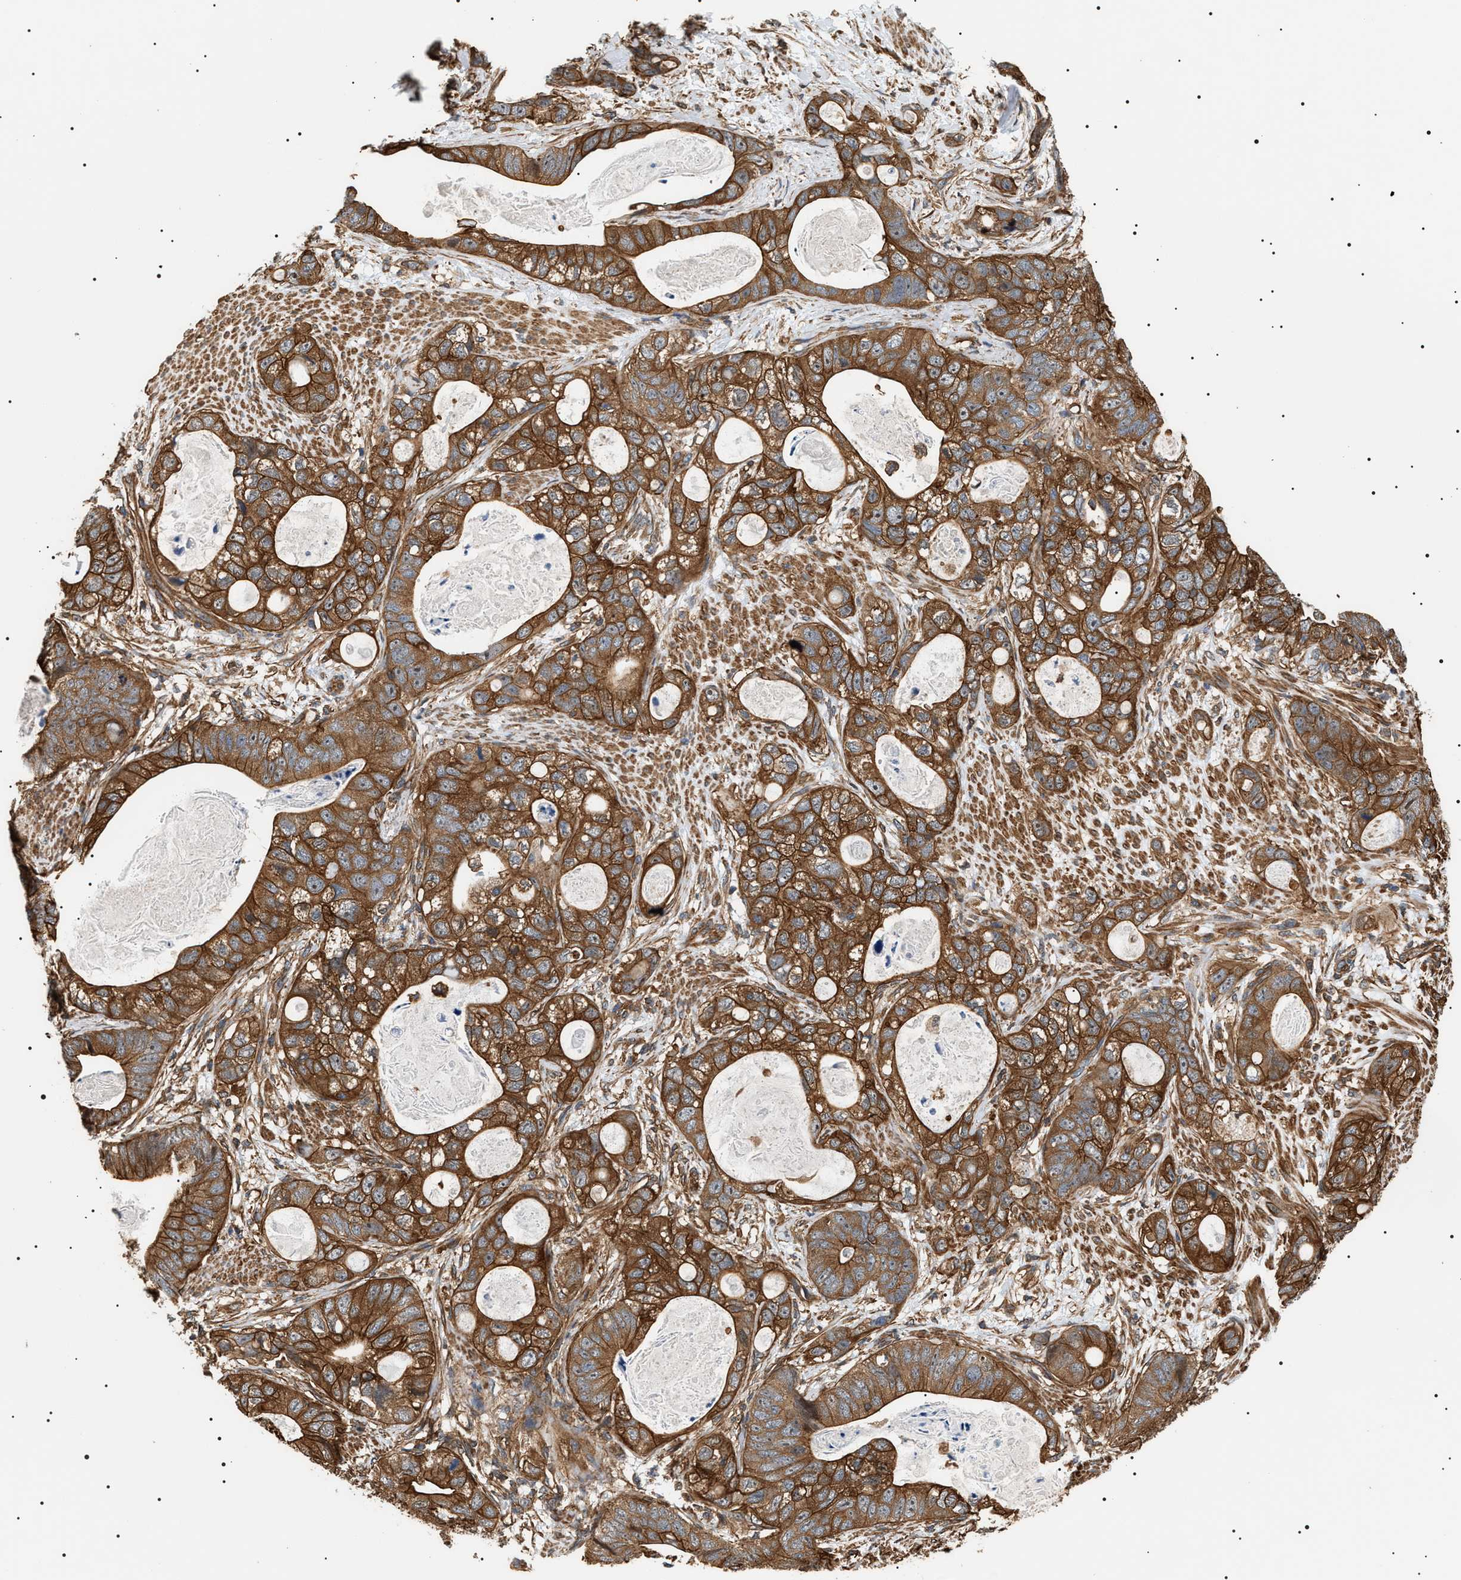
{"staining": {"intensity": "moderate", "quantity": ">75%", "location": "cytoplasmic/membranous"}, "tissue": "stomach cancer", "cell_type": "Tumor cells", "image_type": "cancer", "snomed": [{"axis": "morphology", "description": "Normal tissue, NOS"}, {"axis": "morphology", "description": "Adenocarcinoma, NOS"}, {"axis": "topography", "description": "Stomach"}], "caption": "Brown immunohistochemical staining in human stomach adenocarcinoma displays moderate cytoplasmic/membranous positivity in approximately >75% of tumor cells.", "gene": "SH3GLB2", "patient": {"sex": "female", "age": 89}}